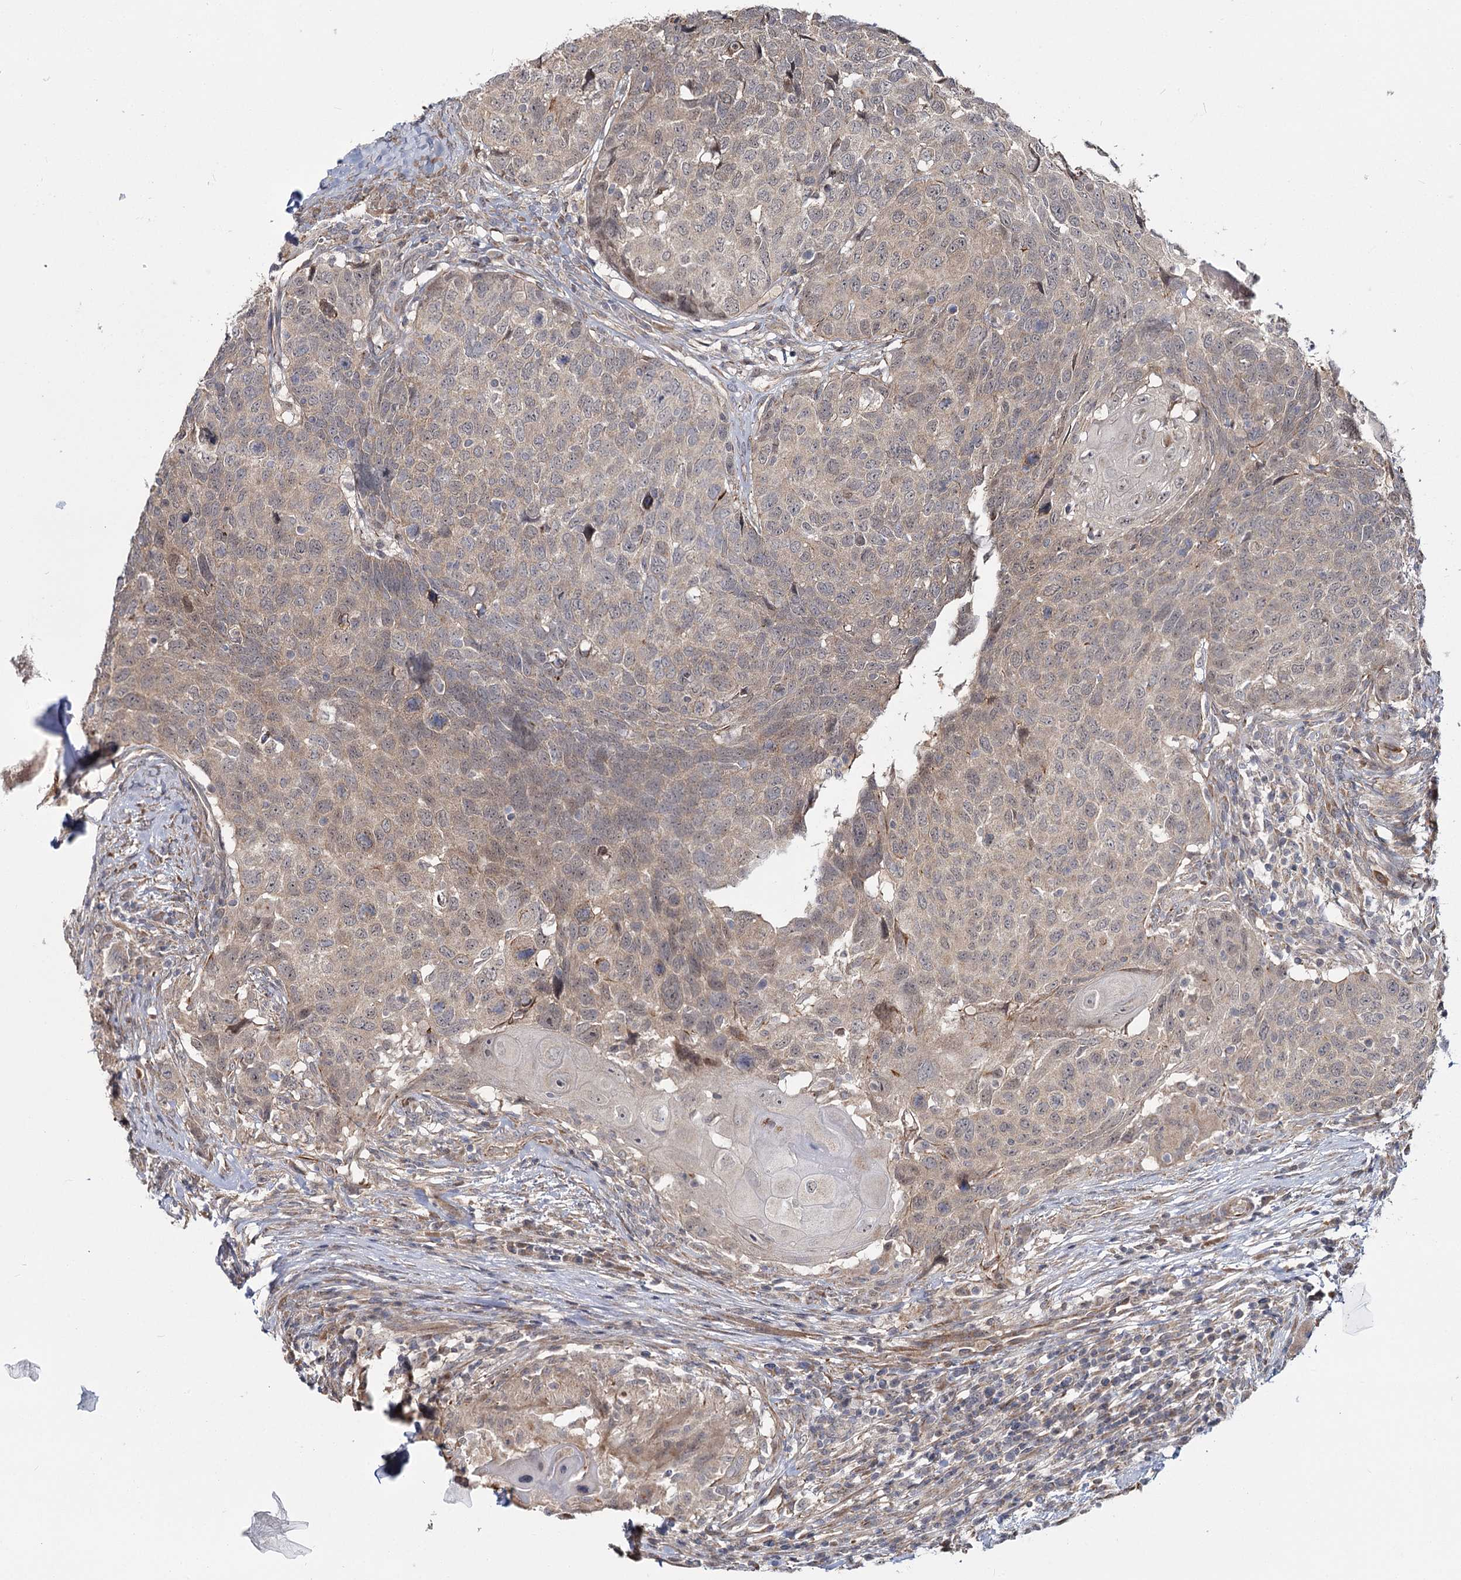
{"staining": {"intensity": "weak", "quantity": "25%-75%", "location": "cytoplasmic/membranous"}, "tissue": "head and neck cancer", "cell_type": "Tumor cells", "image_type": "cancer", "snomed": [{"axis": "morphology", "description": "Squamous cell carcinoma, NOS"}, {"axis": "topography", "description": "Head-Neck"}], "caption": "Tumor cells exhibit low levels of weak cytoplasmic/membranous positivity in approximately 25%-75% of cells in head and neck cancer (squamous cell carcinoma).", "gene": "TBC1D9B", "patient": {"sex": "male", "age": 66}}